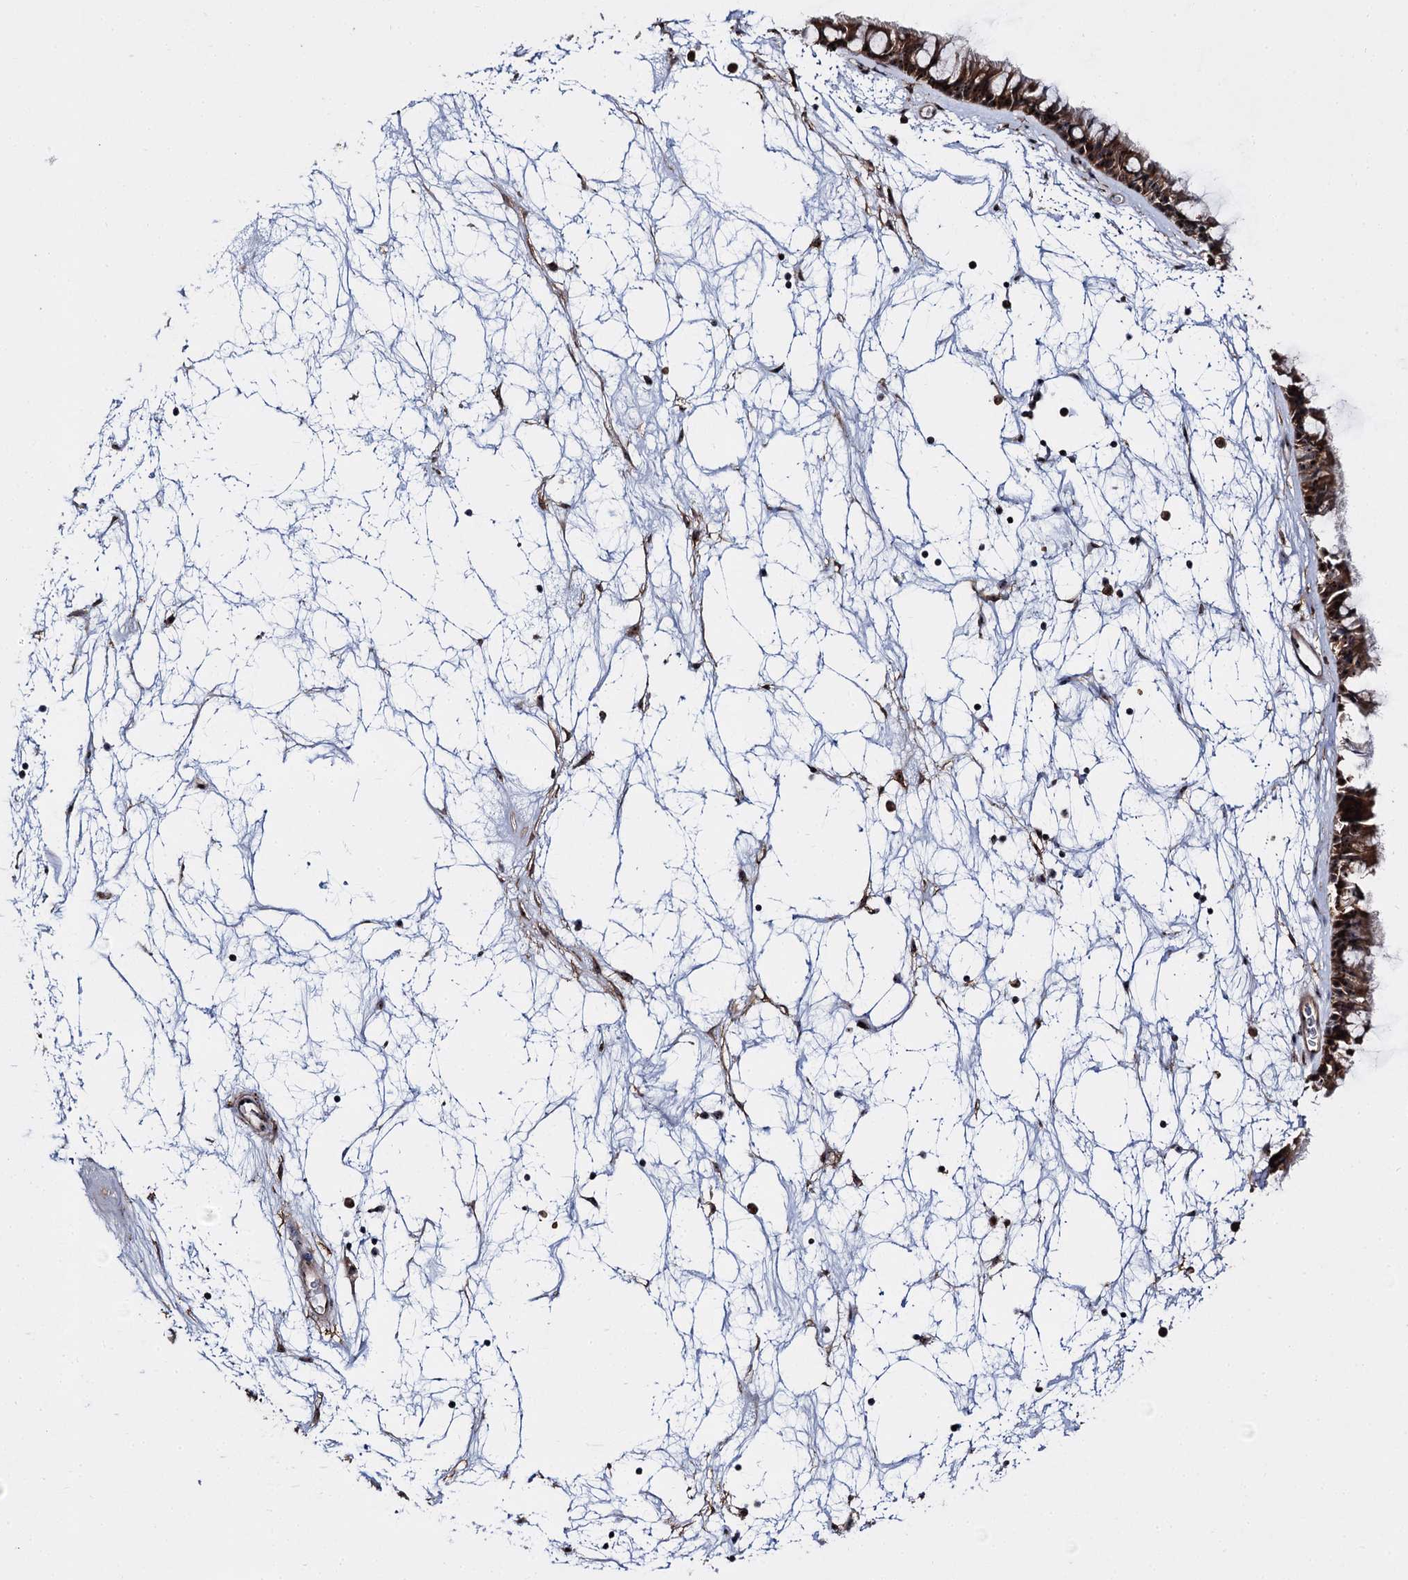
{"staining": {"intensity": "strong", "quantity": ">75%", "location": "cytoplasmic/membranous,nuclear"}, "tissue": "nasopharynx", "cell_type": "Respiratory epithelial cells", "image_type": "normal", "snomed": [{"axis": "morphology", "description": "Normal tissue, NOS"}, {"axis": "topography", "description": "Nasopharynx"}], "caption": "Immunohistochemistry (DAB) staining of normal nasopharynx reveals strong cytoplasmic/membranous,nuclear protein expression in approximately >75% of respiratory epithelial cells.", "gene": "SUPT20H", "patient": {"sex": "male", "age": 64}}